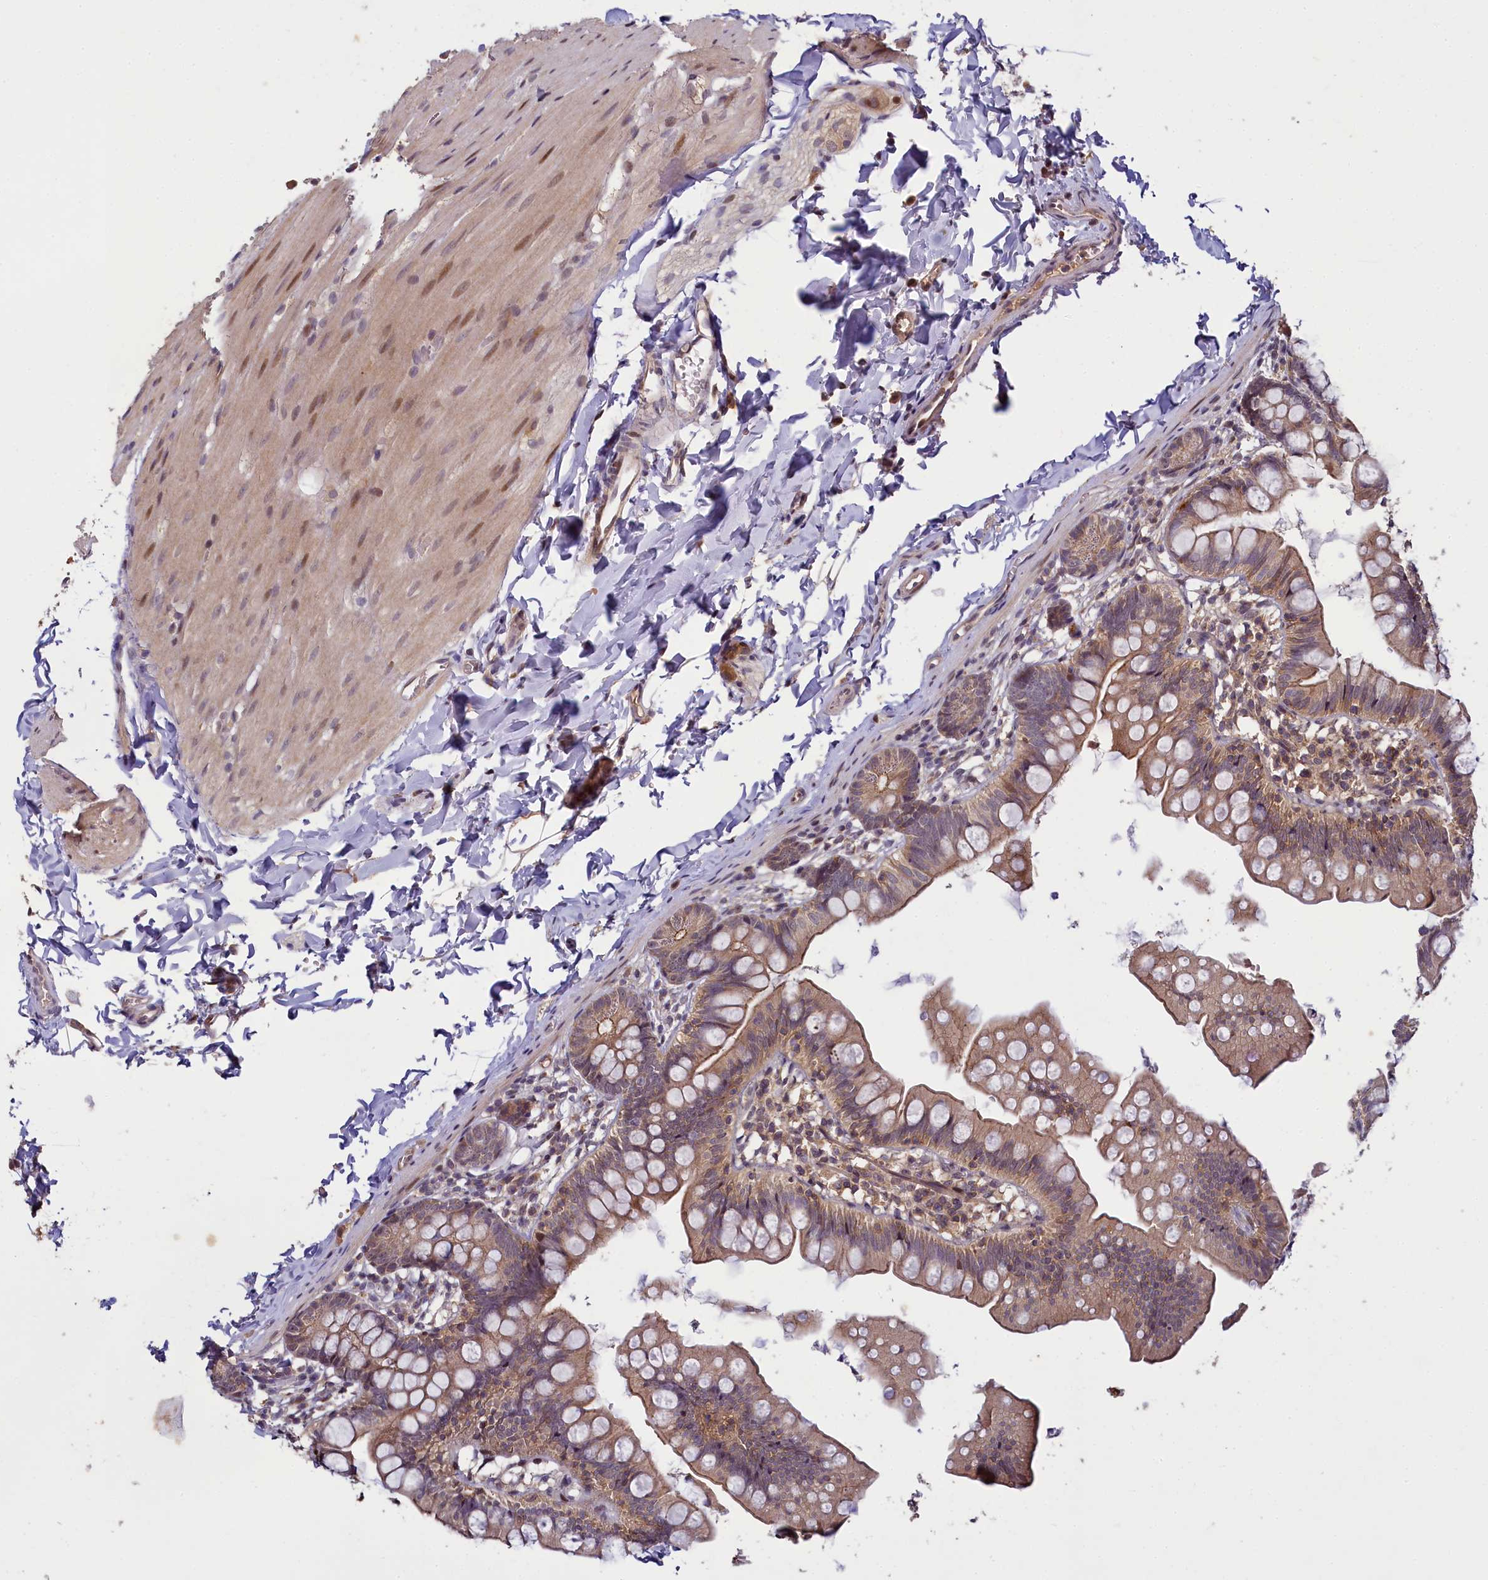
{"staining": {"intensity": "moderate", "quantity": ">75%", "location": "cytoplasmic/membranous"}, "tissue": "small intestine", "cell_type": "Glandular cells", "image_type": "normal", "snomed": [{"axis": "morphology", "description": "Normal tissue, NOS"}, {"axis": "topography", "description": "Small intestine"}], "caption": "Immunohistochemical staining of unremarkable small intestine exhibits medium levels of moderate cytoplasmic/membranous positivity in about >75% of glandular cells.", "gene": "TMEM39A", "patient": {"sex": "male", "age": 7}}